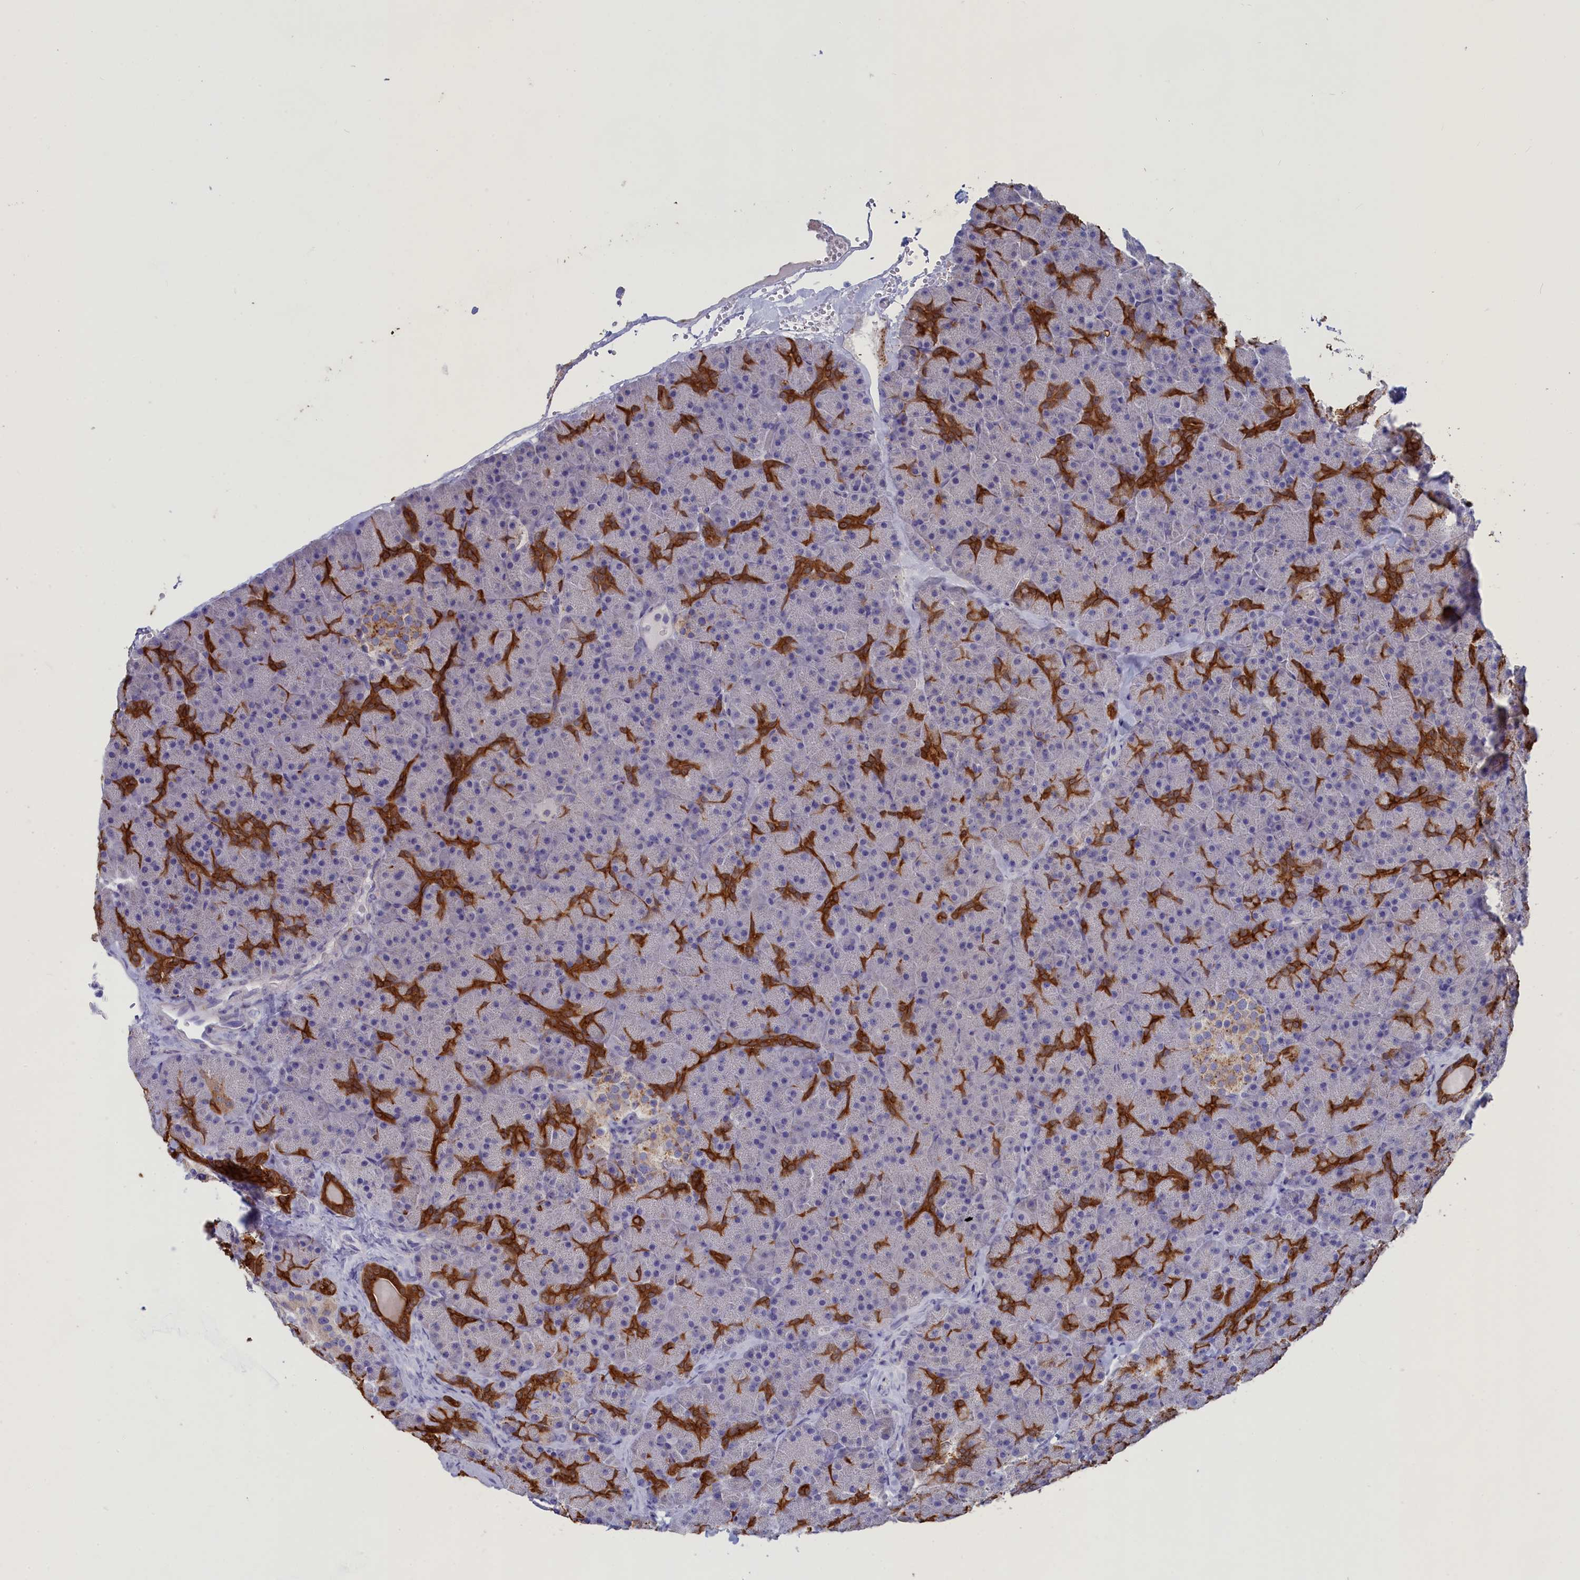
{"staining": {"intensity": "strong", "quantity": "25%-75%", "location": "cytoplasmic/membranous"}, "tissue": "pancreas", "cell_type": "Exocrine glandular cells", "image_type": "normal", "snomed": [{"axis": "morphology", "description": "Normal tissue, NOS"}, {"axis": "topography", "description": "Pancreas"}], "caption": "DAB immunohistochemical staining of benign pancreas exhibits strong cytoplasmic/membranous protein staining in about 25%-75% of exocrine glandular cells. Nuclei are stained in blue.", "gene": "WDR6", "patient": {"sex": "male", "age": 36}}